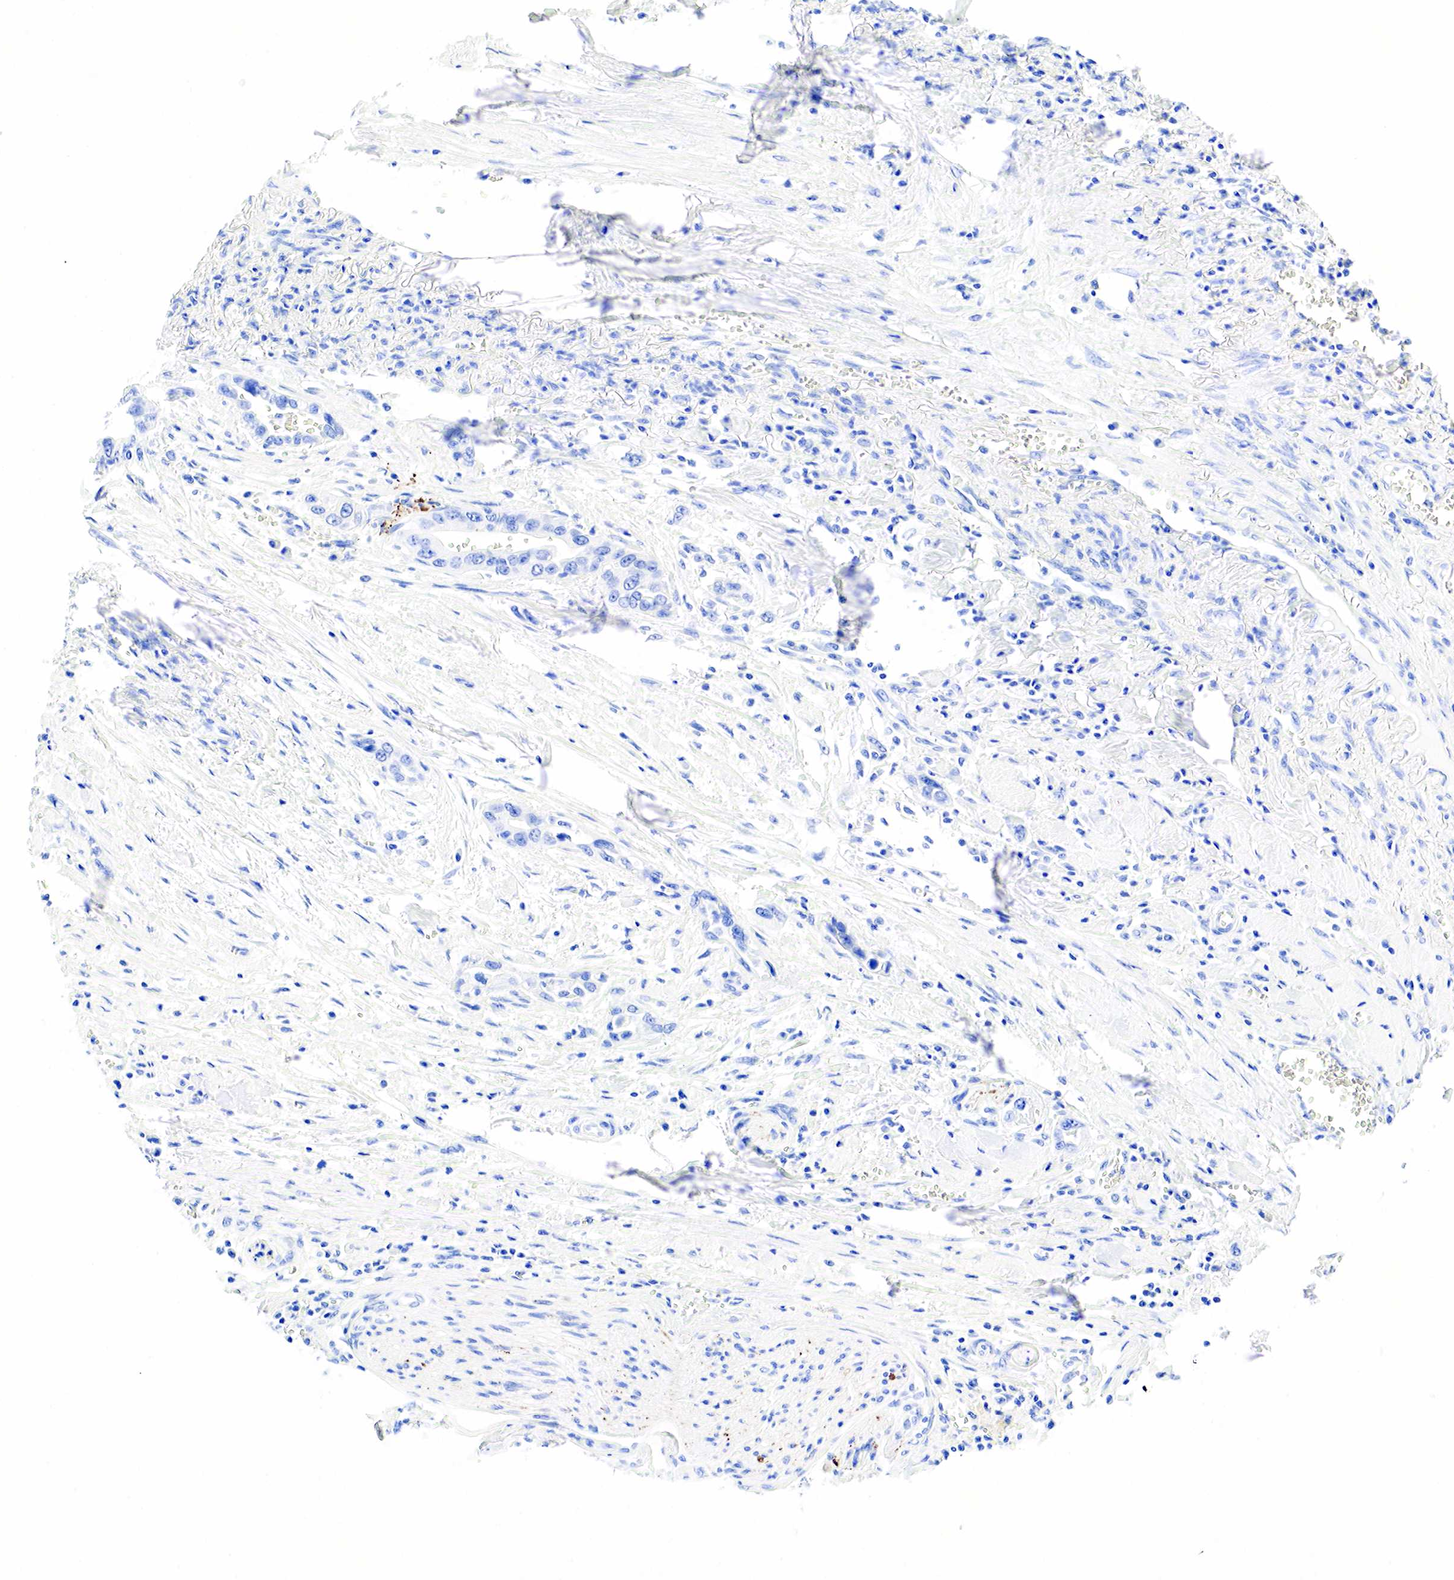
{"staining": {"intensity": "negative", "quantity": "none", "location": "none"}, "tissue": "pancreatic cancer", "cell_type": "Tumor cells", "image_type": "cancer", "snomed": [{"axis": "morphology", "description": "Adenocarcinoma, NOS"}, {"axis": "topography", "description": "Pancreas"}], "caption": "Immunohistochemistry of human pancreatic adenocarcinoma reveals no expression in tumor cells.", "gene": "CHGA", "patient": {"sex": "male", "age": 69}}